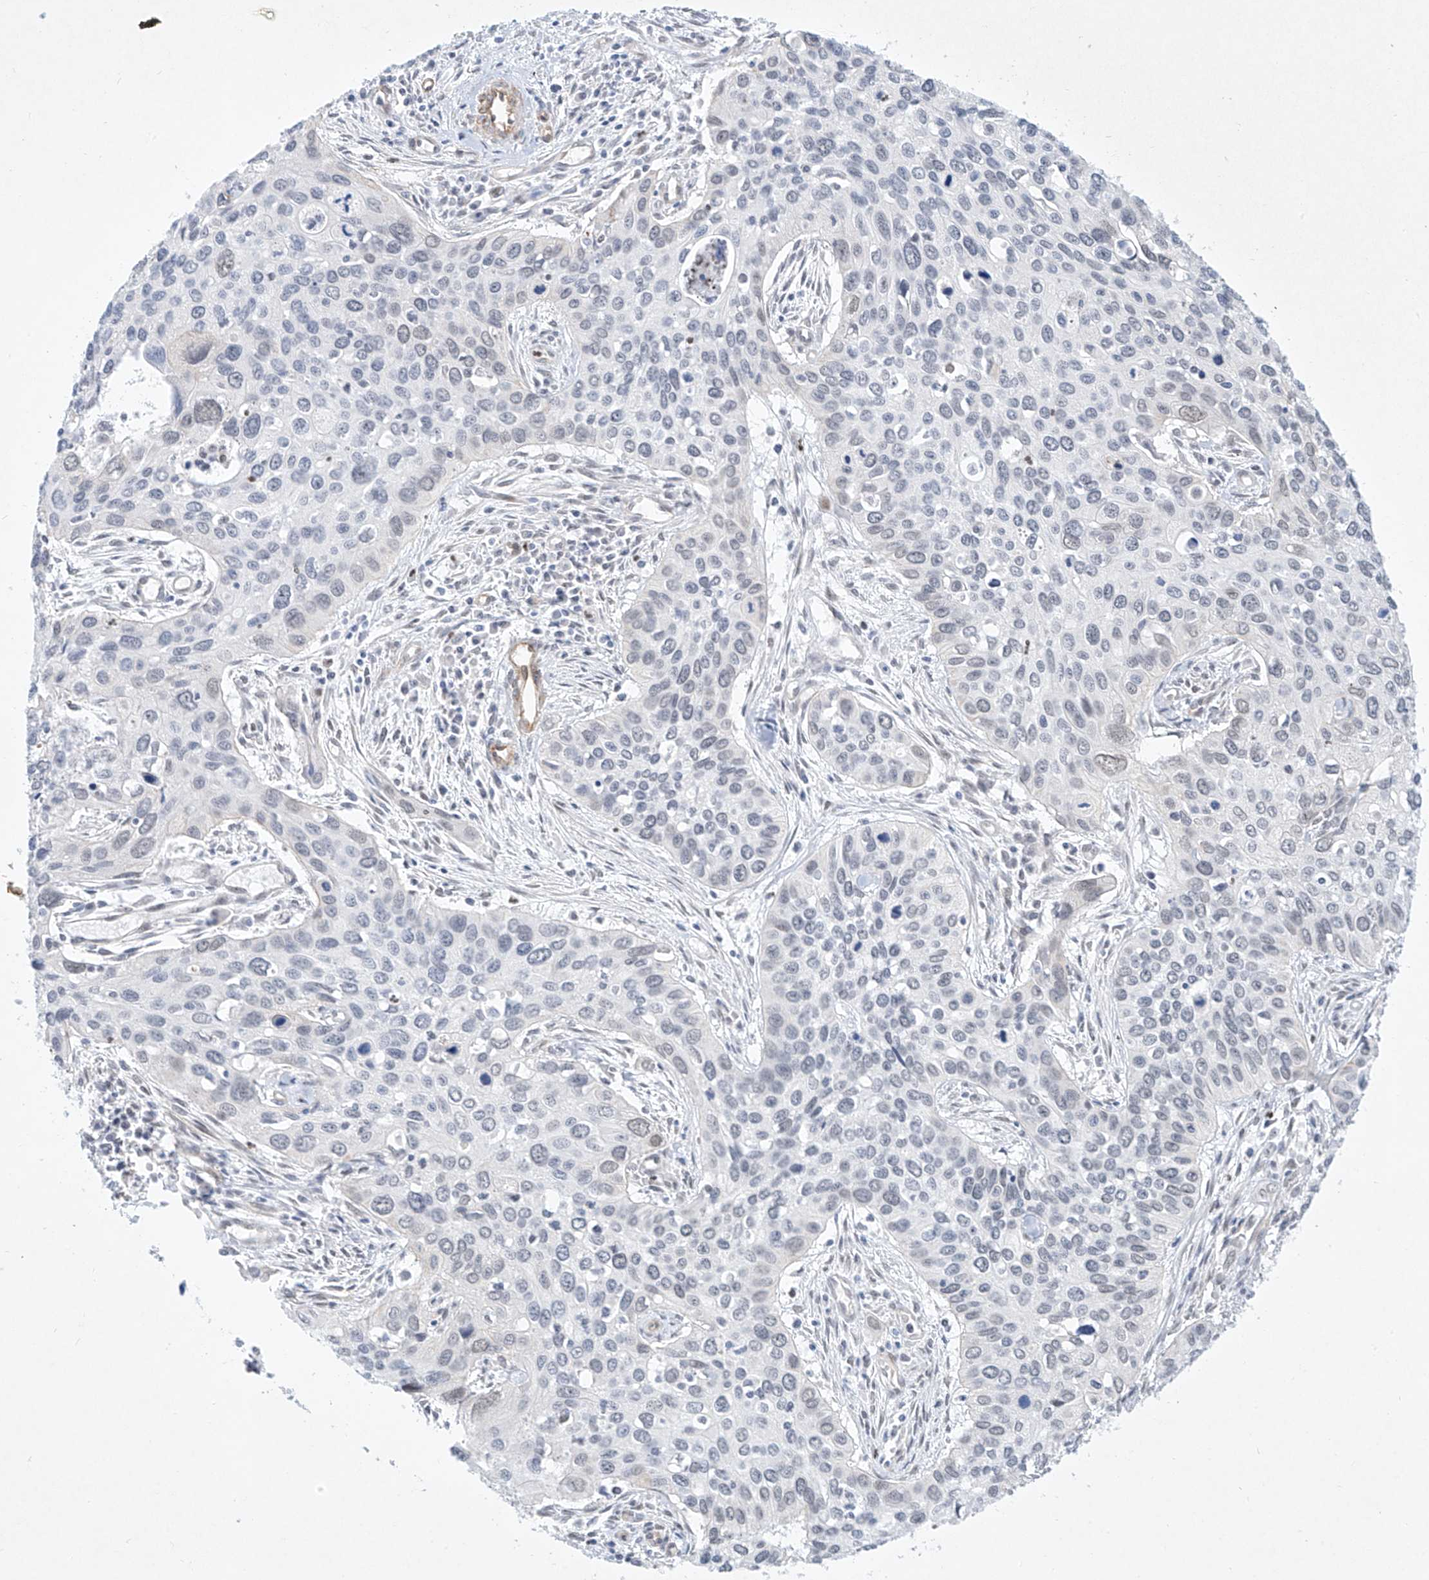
{"staining": {"intensity": "negative", "quantity": "none", "location": "none"}, "tissue": "cervical cancer", "cell_type": "Tumor cells", "image_type": "cancer", "snomed": [{"axis": "morphology", "description": "Squamous cell carcinoma, NOS"}, {"axis": "topography", "description": "Cervix"}], "caption": "High magnification brightfield microscopy of cervical cancer (squamous cell carcinoma) stained with DAB (3,3'-diaminobenzidine) (brown) and counterstained with hematoxylin (blue): tumor cells show no significant staining.", "gene": "REEP2", "patient": {"sex": "female", "age": 55}}